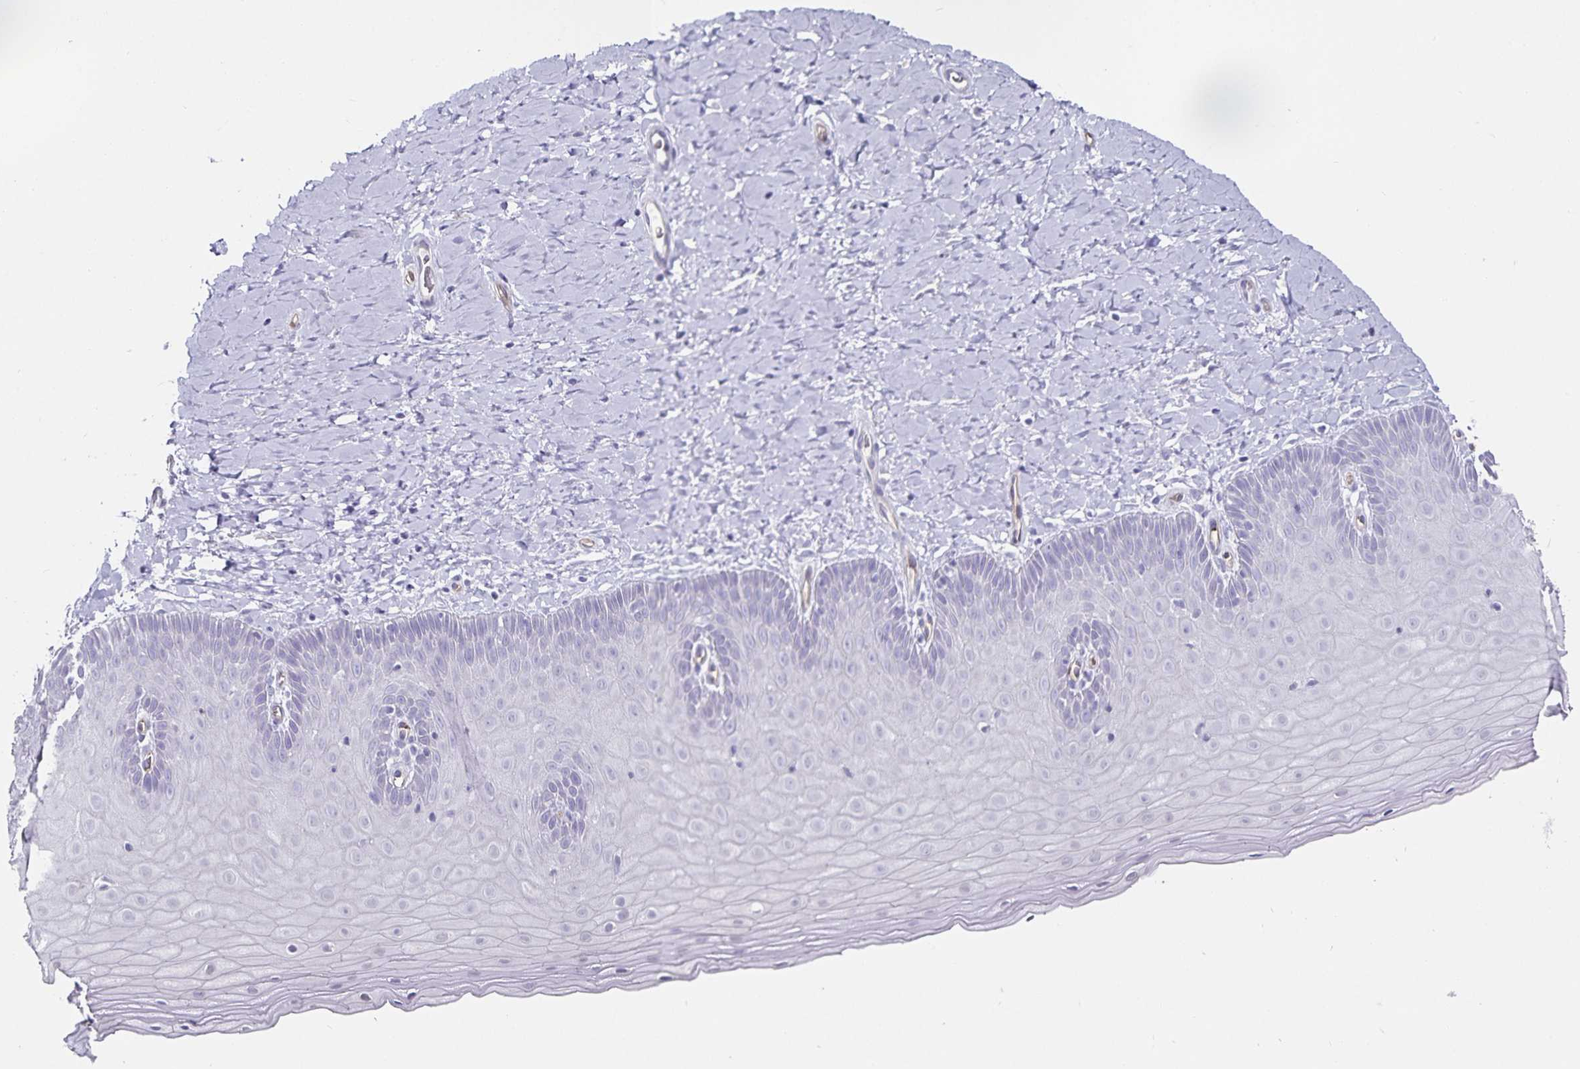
{"staining": {"intensity": "negative", "quantity": "none", "location": "none"}, "tissue": "cervix", "cell_type": "Glandular cells", "image_type": "normal", "snomed": [{"axis": "morphology", "description": "Normal tissue, NOS"}, {"axis": "topography", "description": "Cervix"}], "caption": "Micrograph shows no significant protein staining in glandular cells of benign cervix.", "gene": "PODXL", "patient": {"sex": "female", "age": 37}}